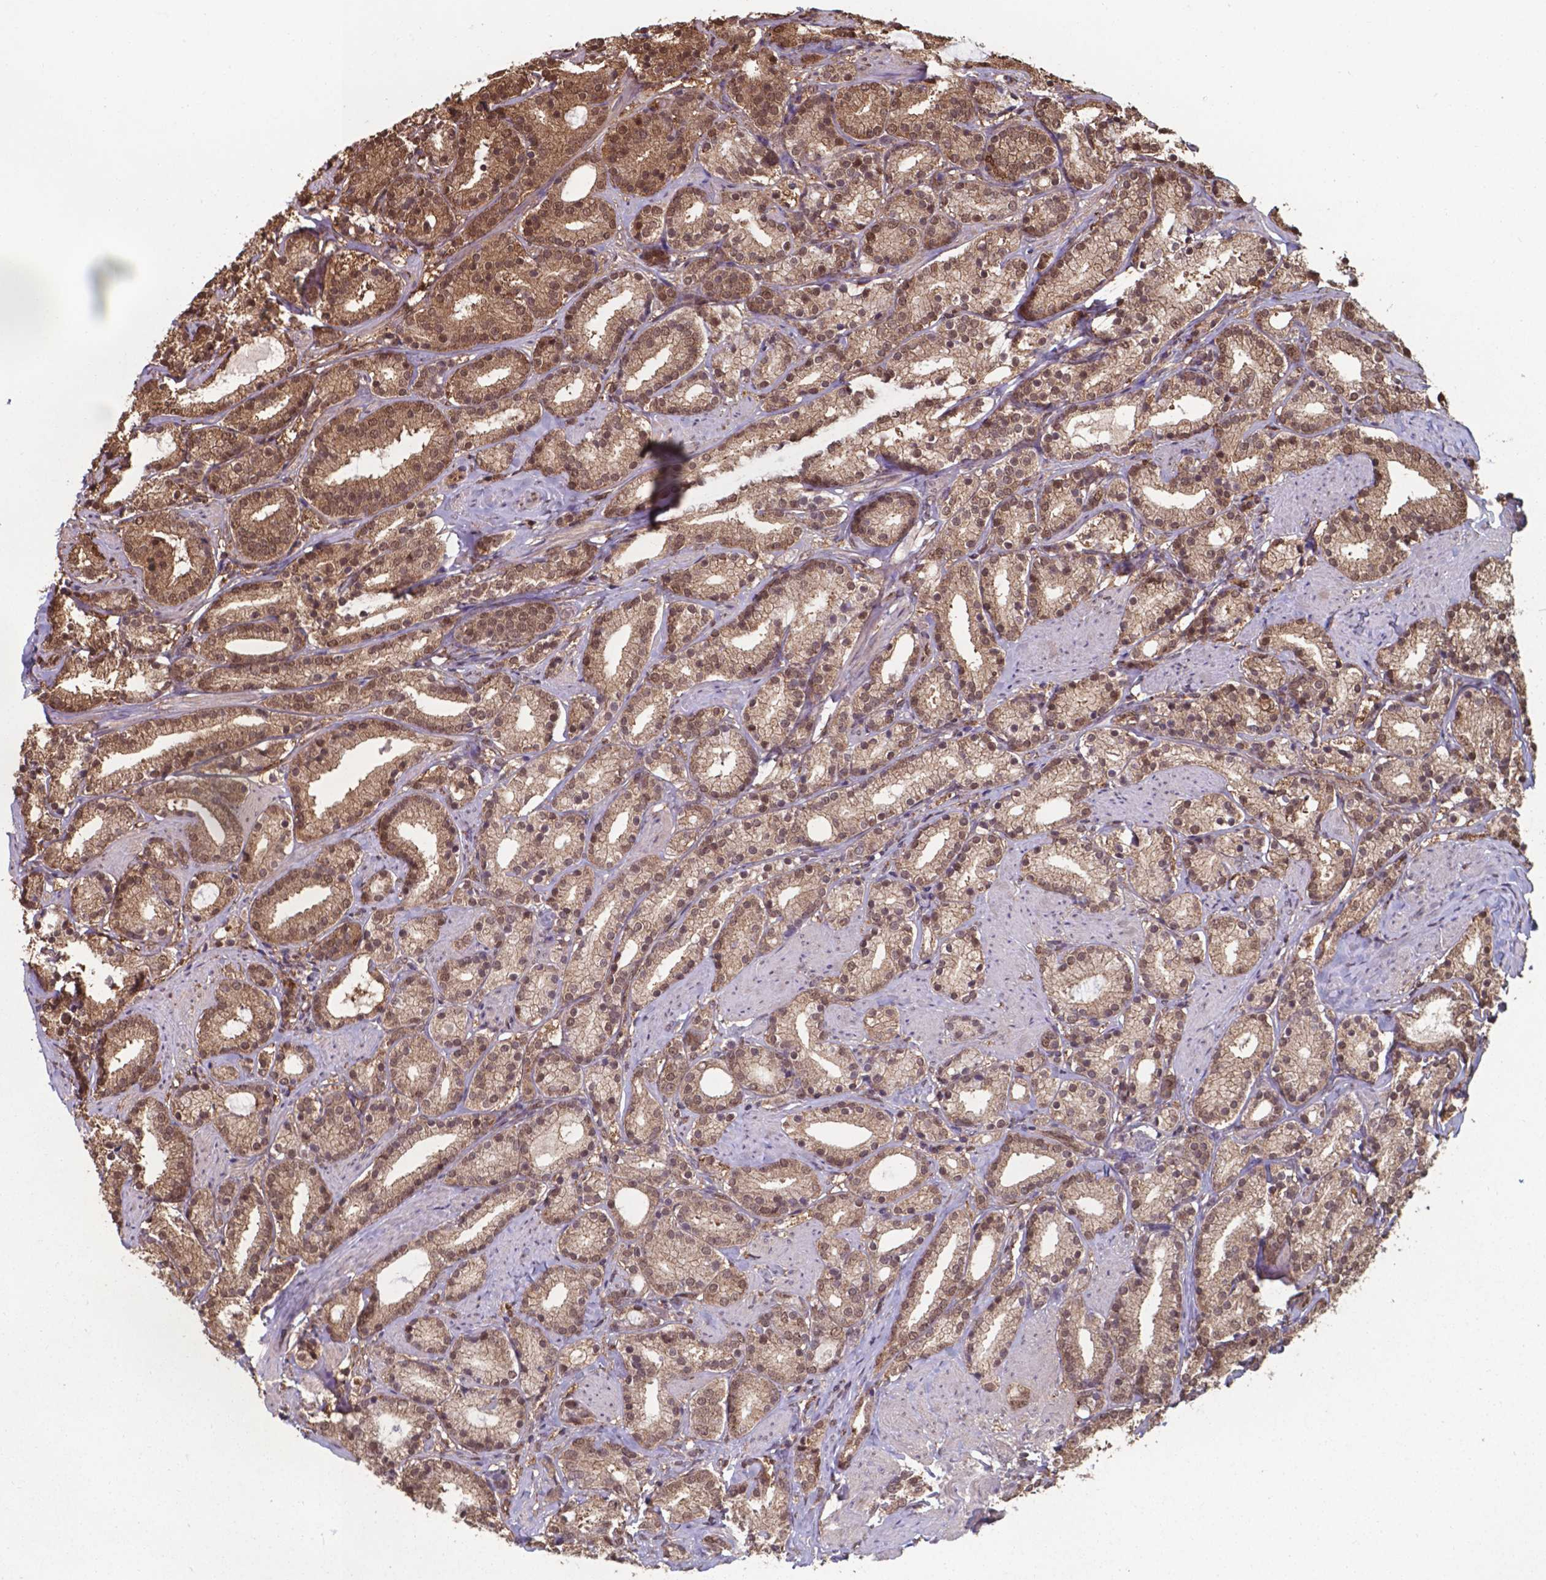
{"staining": {"intensity": "moderate", "quantity": ">75%", "location": "cytoplasmic/membranous,nuclear"}, "tissue": "prostate cancer", "cell_type": "Tumor cells", "image_type": "cancer", "snomed": [{"axis": "morphology", "description": "Adenocarcinoma, High grade"}, {"axis": "topography", "description": "Prostate"}], "caption": "Immunohistochemical staining of human prostate cancer (high-grade adenocarcinoma) exhibits moderate cytoplasmic/membranous and nuclear protein positivity in approximately >75% of tumor cells.", "gene": "CHP2", "patient": {"sex": "male", "age": 63}}